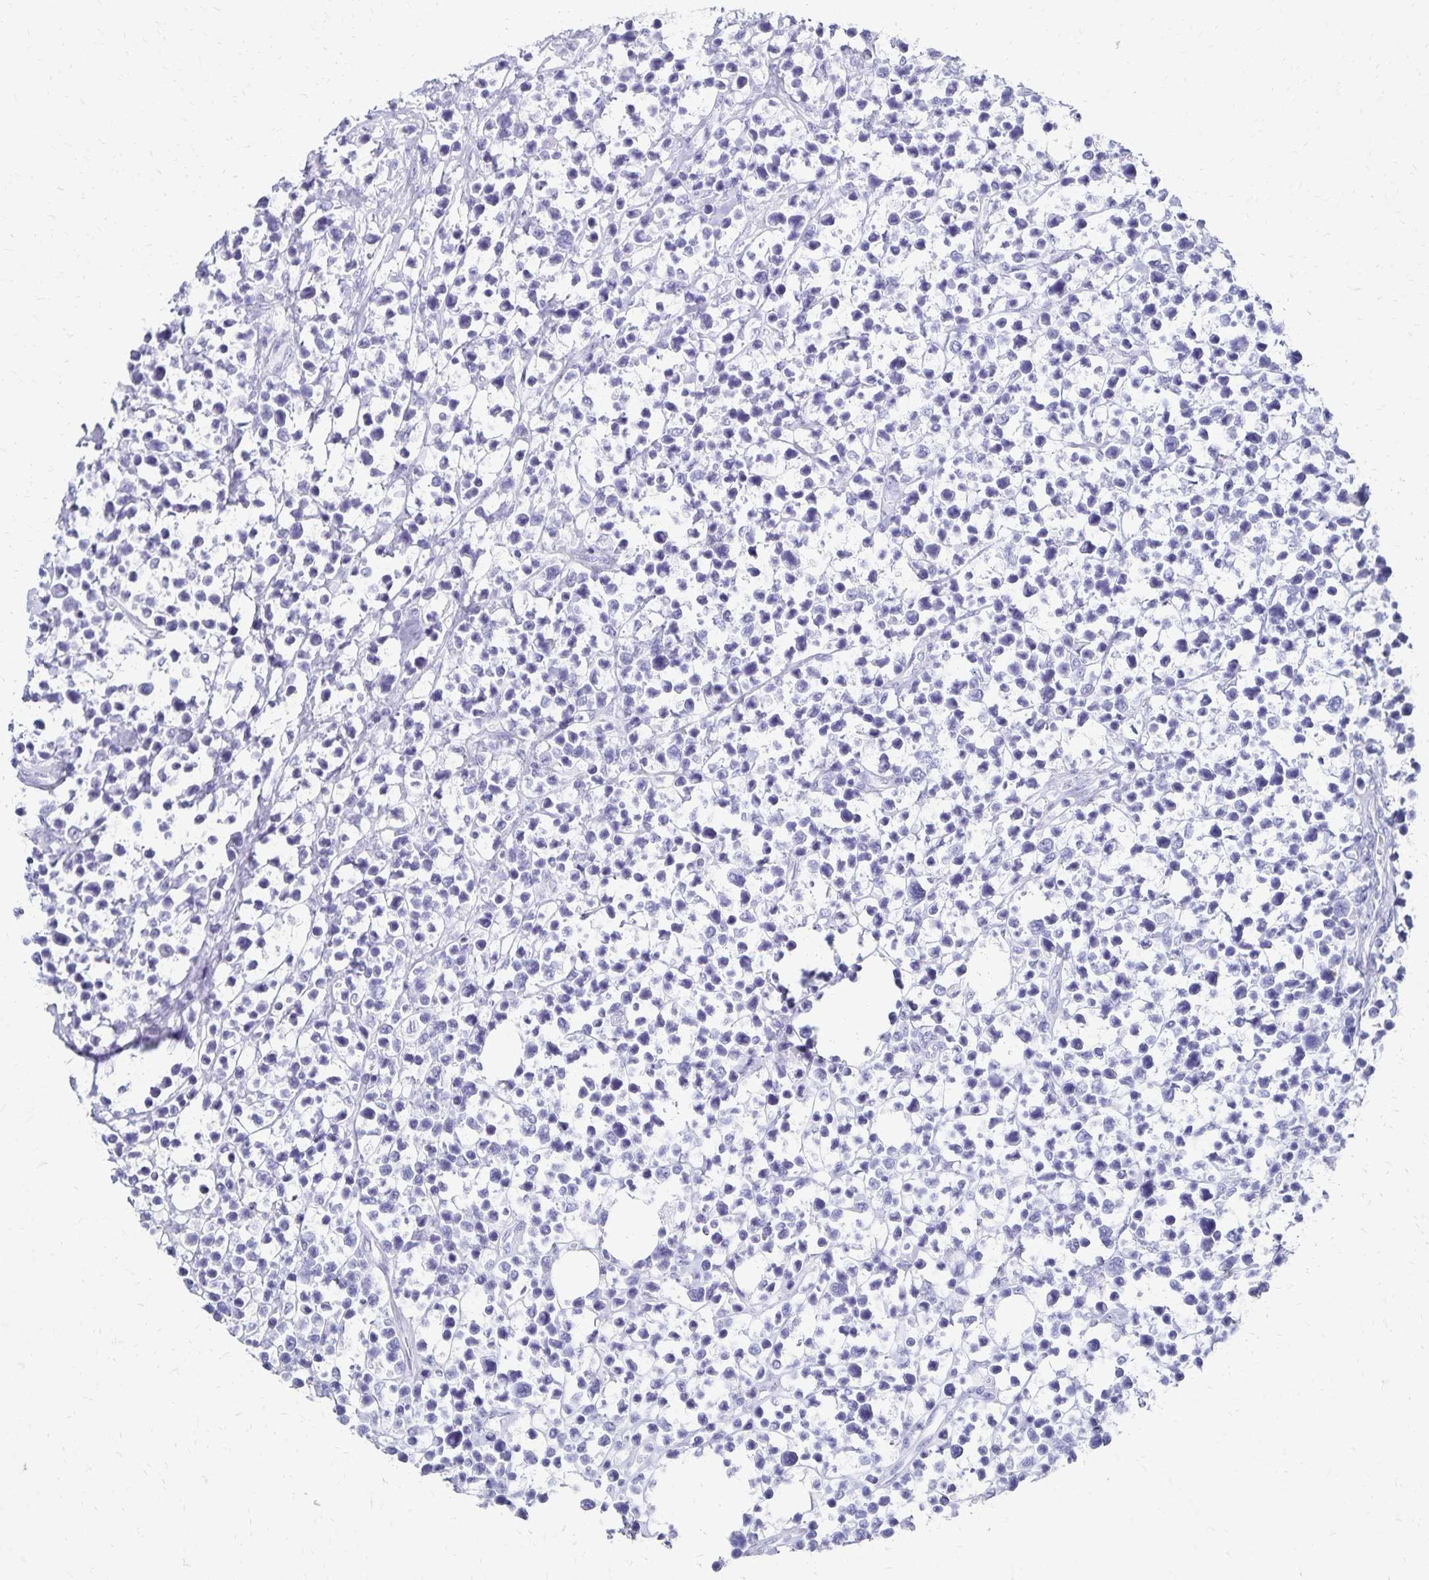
{"staining": {"intensity": "negative", "quantity": "none", "location": "none"}, "tissue": "lymphoma", "cell_type": "Tumor cells", "image_type": "cancer", "snomed": [{"axis": "morphology", "description": "Malignant lymphoma, non-Hodgkin's type, Low grade"}, {"axis": "topography", "description": "Lymph node"}], "caption": "Protein analysis of lymphoma shows no significant staining in tumor cells.", "gene": "GIP", "patient": {"sex": "male", "age": 60}}